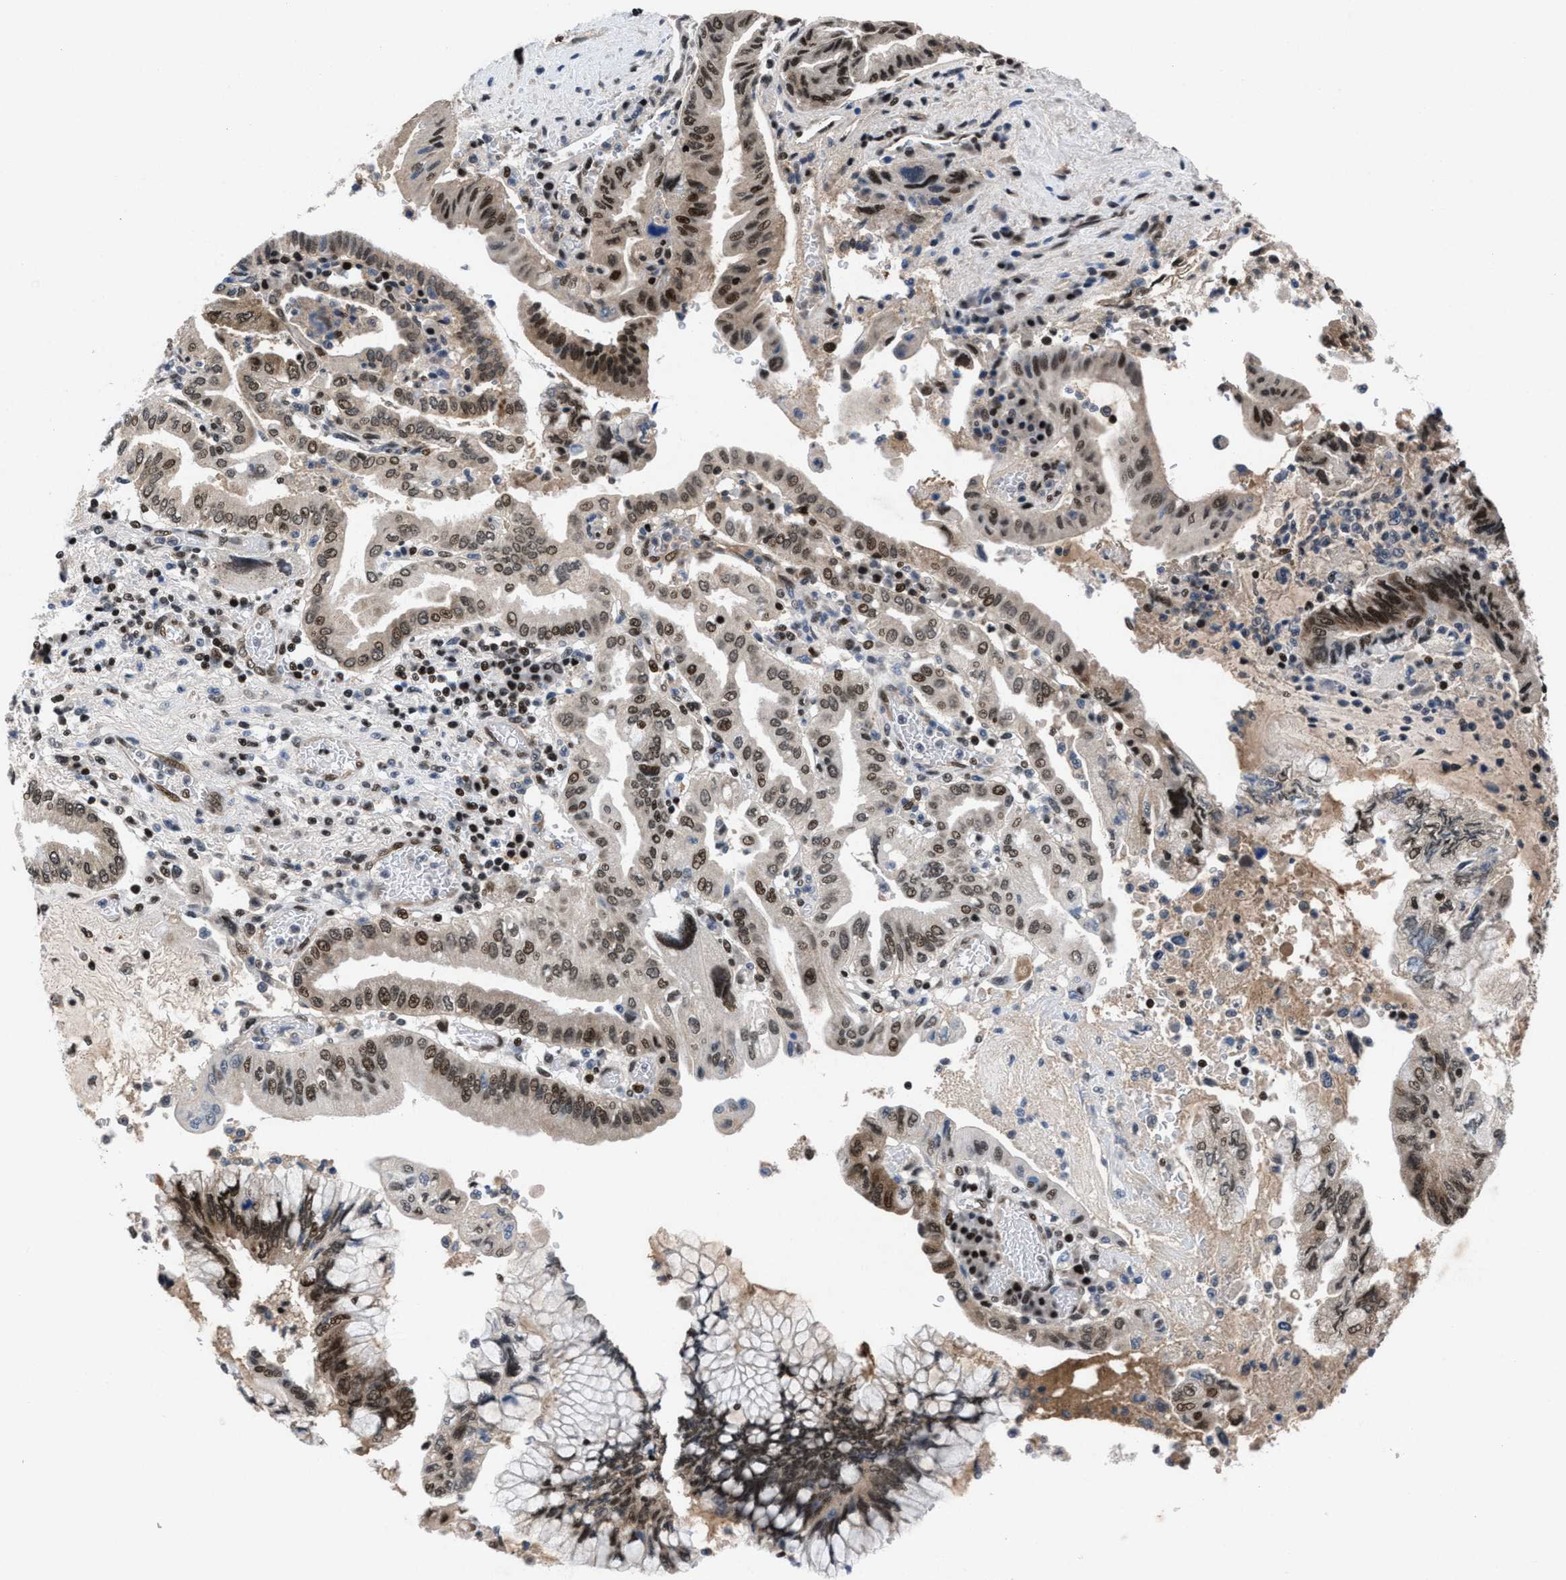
{"staining": {"intensity": "moderate", "quantity": ">75%", "location": "nuclear"}, "tissue": "pancreatic cancer", "cell_type": "Tumor cells", "image_type": "cancer", "snomed": [{"axis": "morphology", "description": "Adenocarcinoma, NOS"}, {"axis": "topography", "description": "Pancreas"}], "caption": "An IHC micrograph of tumor tissue is shown. Protein staining in brown highlights moderate nuclear positivity in pancreatic adenocarcinoma within tumor cells.", "gene": "WDR81", "patient": {"sex": "female", "age": 73}}